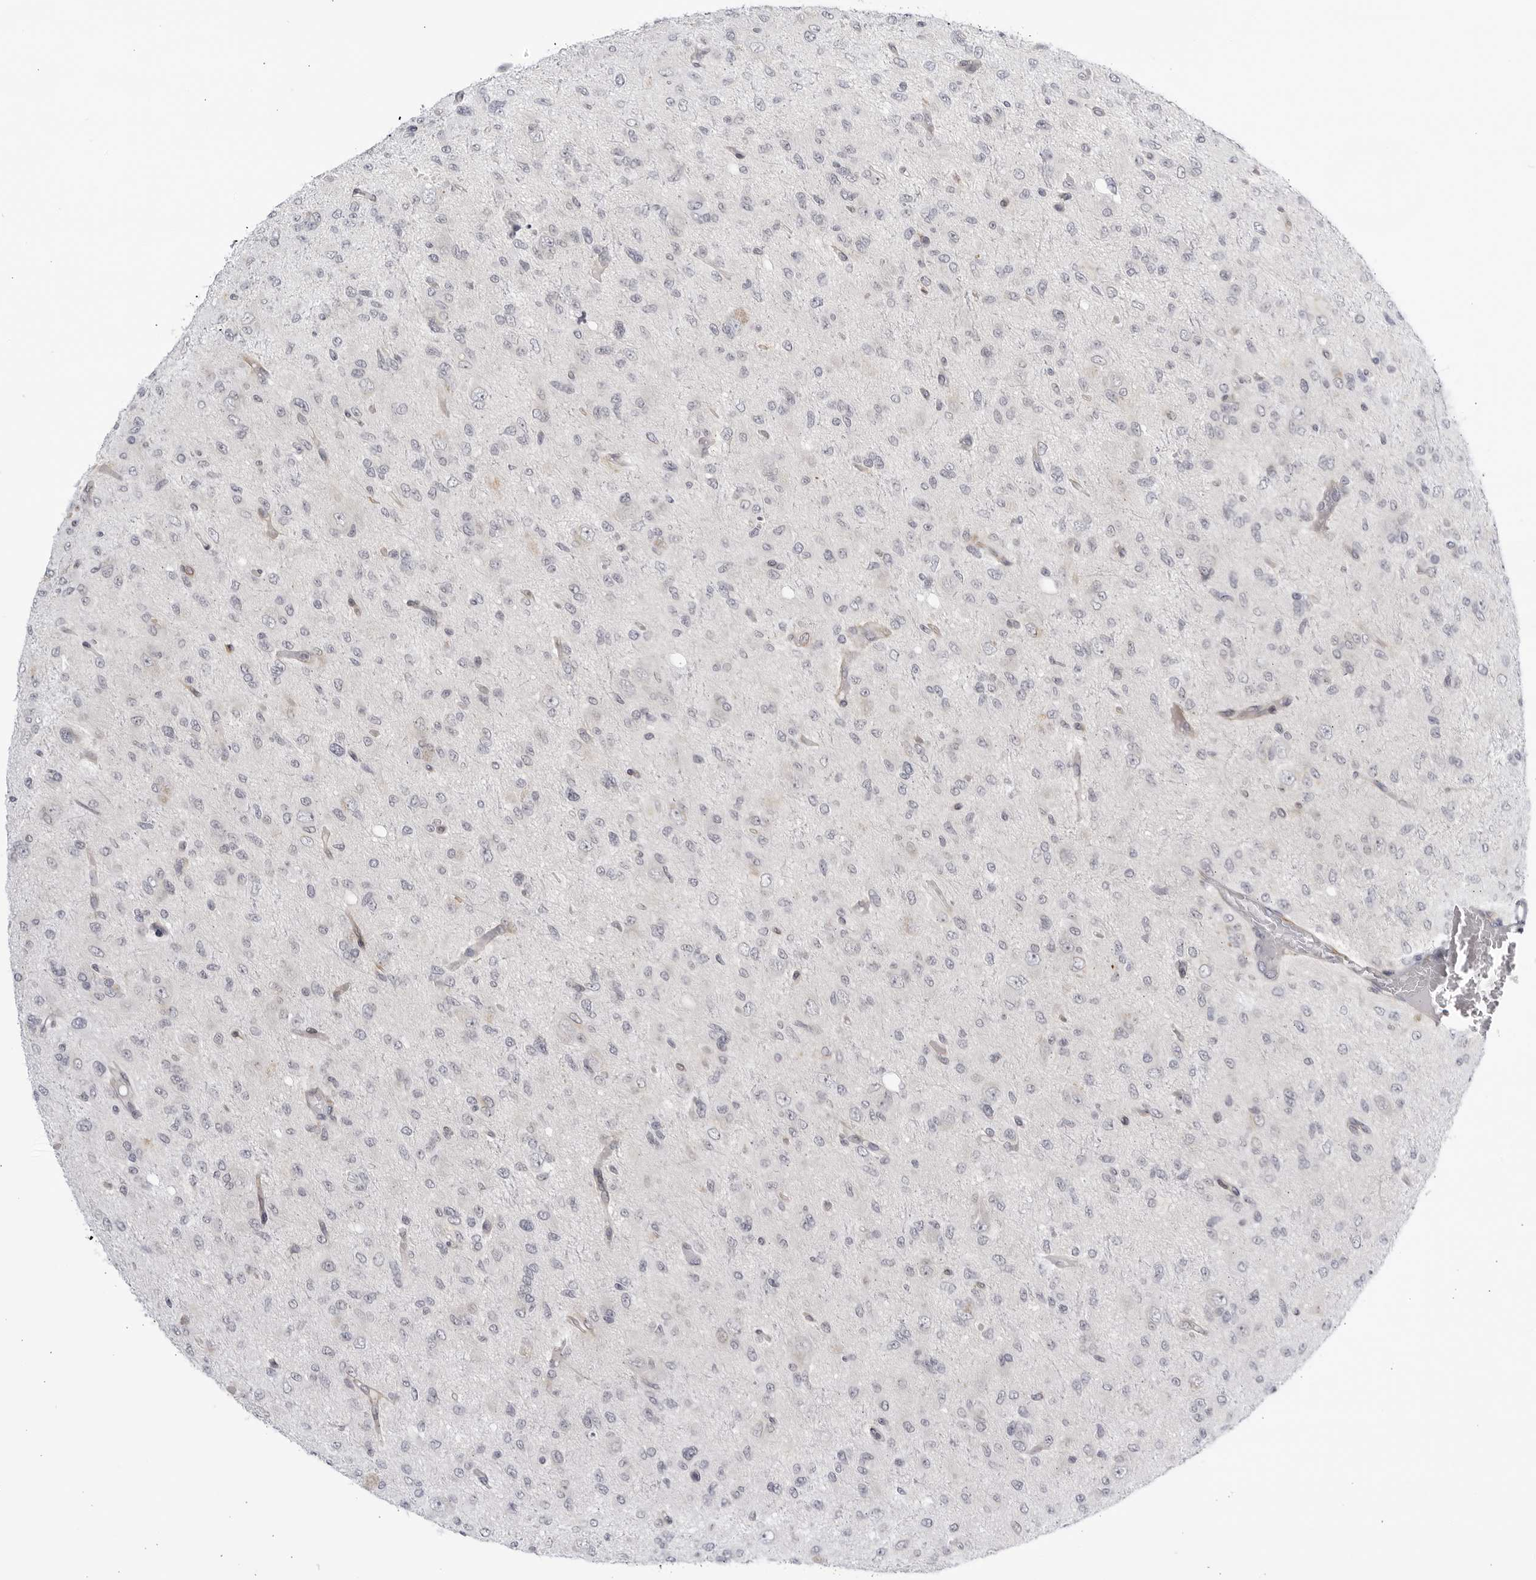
{"staining": {"intensity": "weak", "quantity": "<25%", "location": "cytoplasmic/membranous"}, "tissue": "glioma", "cell_type": "Tumor cells", "image_type": "cancer", "snomed": [{"axis": "morphology", "description": "Glioma, malignant, High grade"}, {"axis": "topography", "description": "Brain"}], "caption": "This is a image of IHC staining of malignant glioma (high-grade), which shows no staining in tumor cells.", "gene": "CNBD1", "patient": {"sex": "female", "age": 59}}